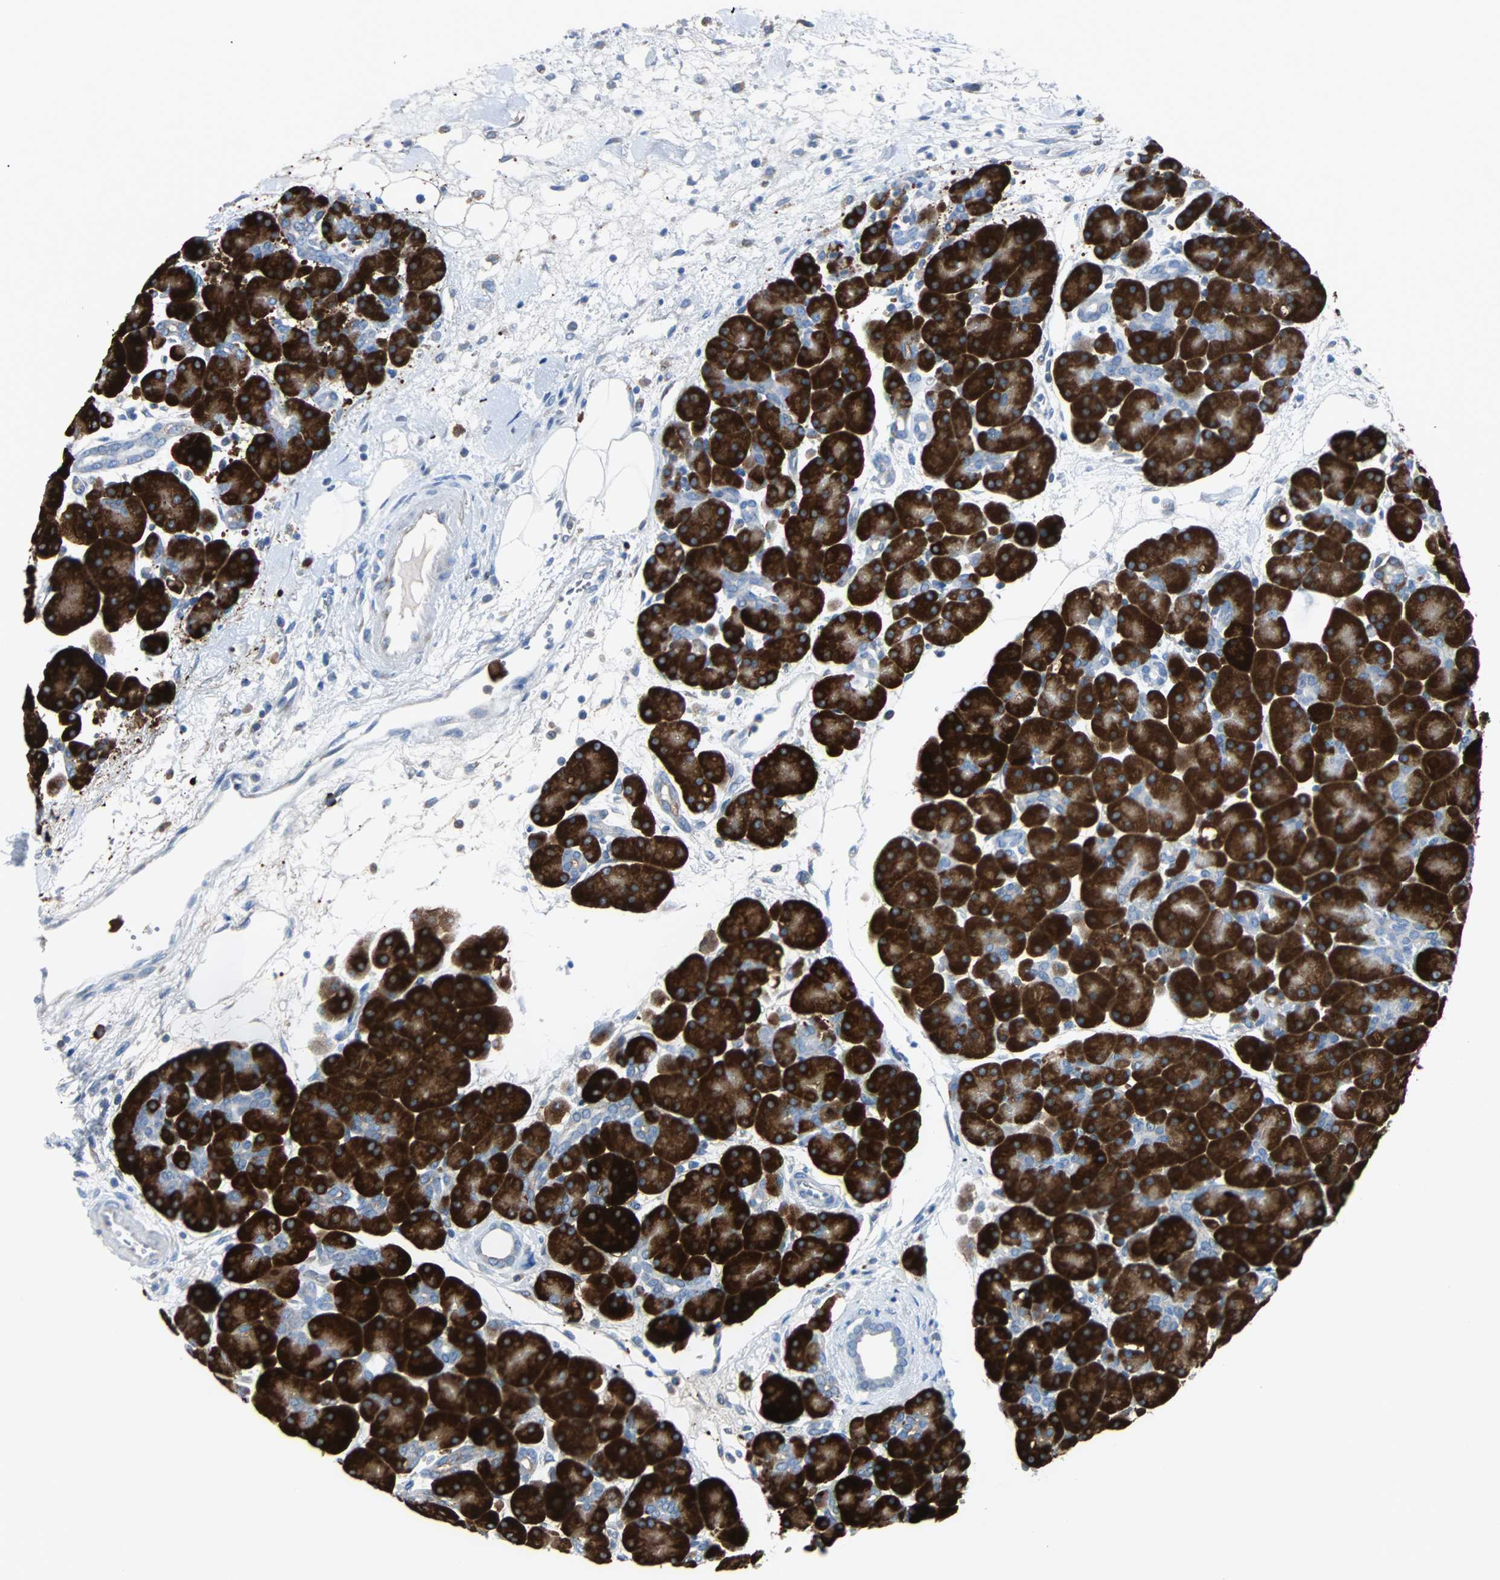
{"staining": {"intensity": "strong", "quantity": "25%-75%", "location": "cytoplasmic/membranous"}, "tissue": "pancreas", "cell_type": "Exocrine glandular cells", "image_type": "normal", "snomed": [{"axis": "morphology", "description": "Normal tissue, NOS"}, {"axis": "topography", "description": "Pancreas"}], "caption": "Exocrine glandular cells display strong cytoplasmic/membranous expression in about 25%-75% of cells in benign pancreas.", "gene": "PDIA4", "patient": {"sex": "male", "age": 66}}